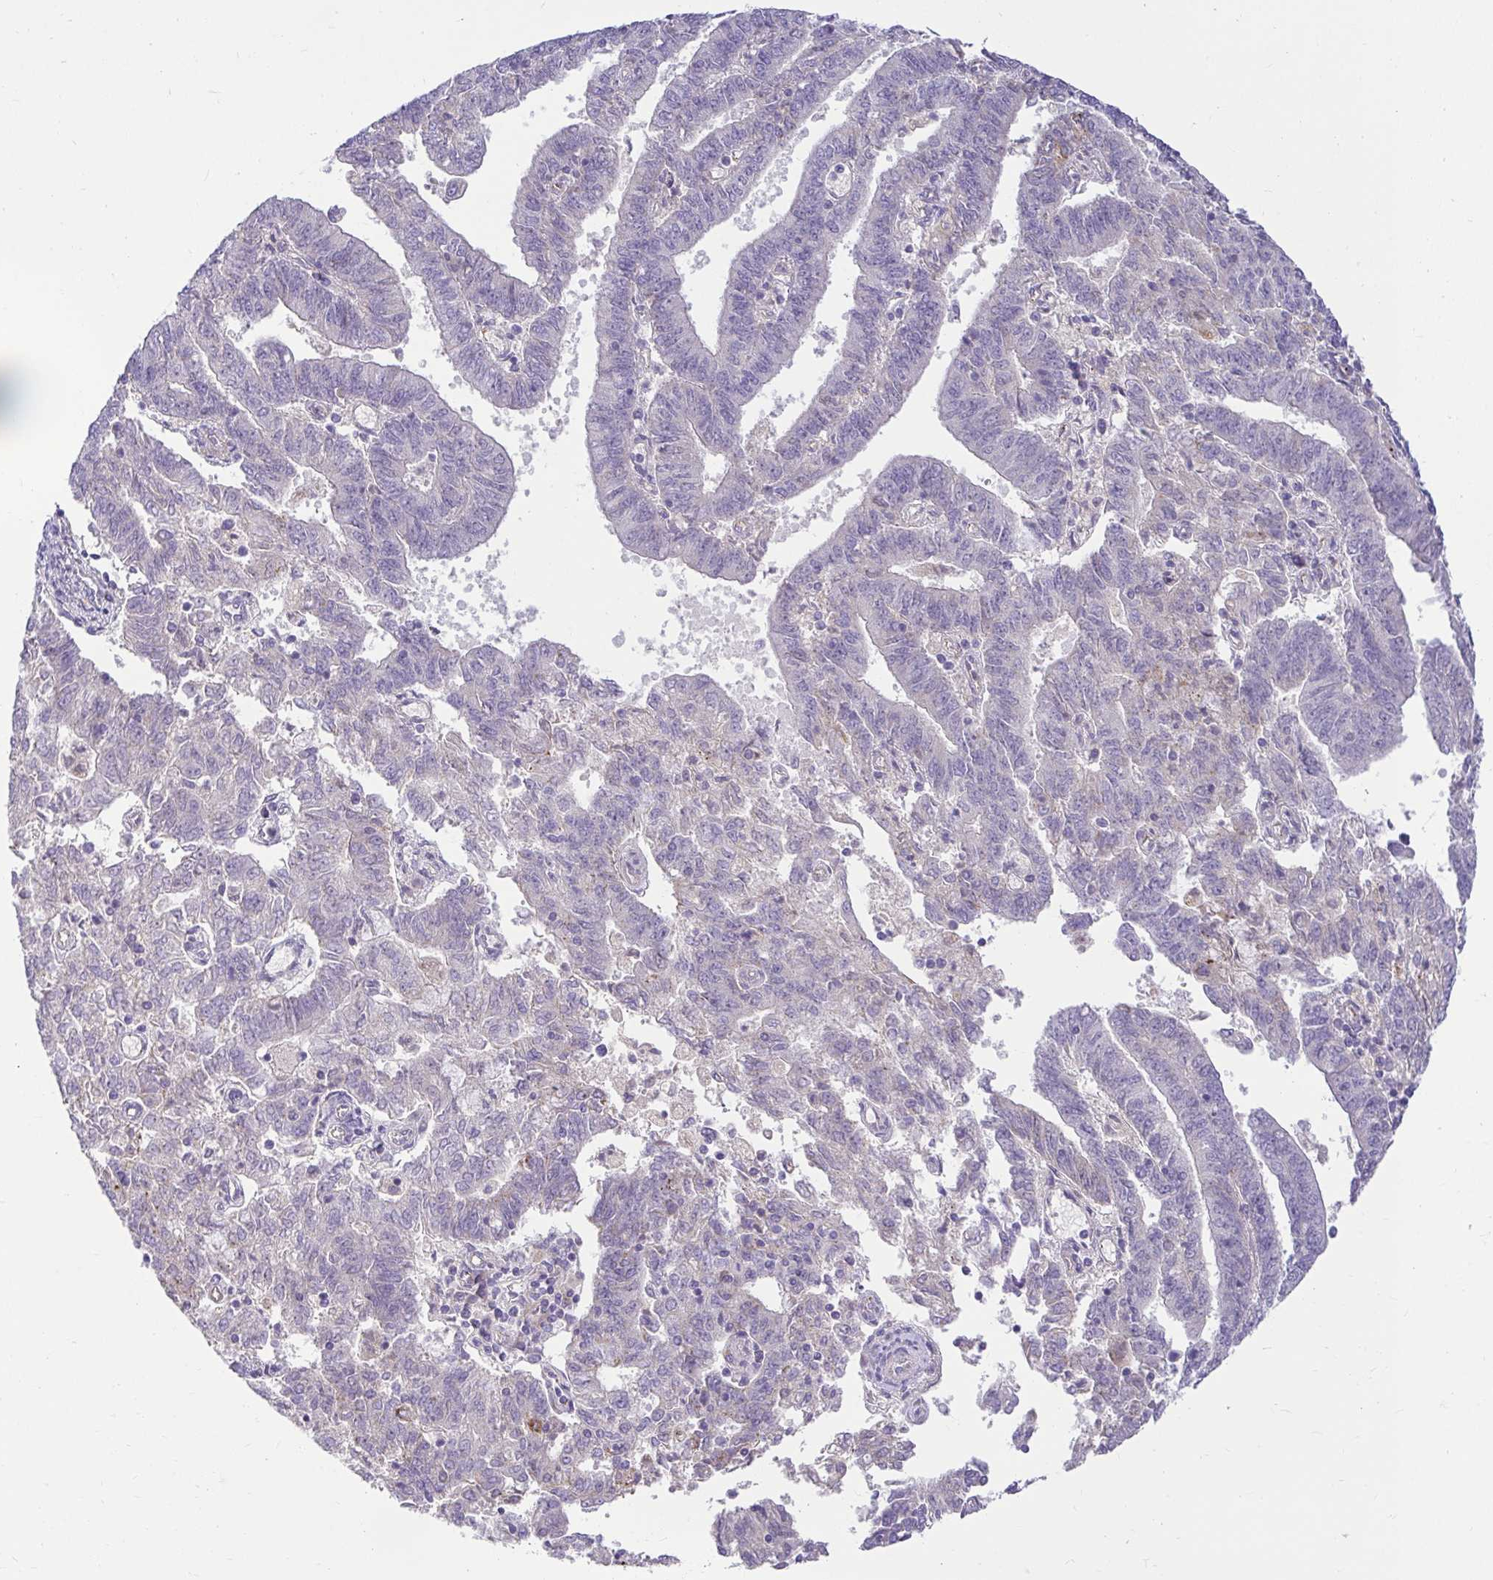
{"staining": {"intensity": "negative", "quantity": "none", "location": "none"}, "tissue": "endometrial cancer", "cell_type": "Tumor cells", "image_type": "cancer", "snomed": [{"axis": "morphology", "description": "Adenocarcinoma, NOS"}, {"axis": "topography", "description": "Endometrium"}], "caption": "There is no significant expression in tumor cells of endometrial adenocarcinoma.", "gene": "PKN3", "patient": {"sex": "female", "age": 82}}